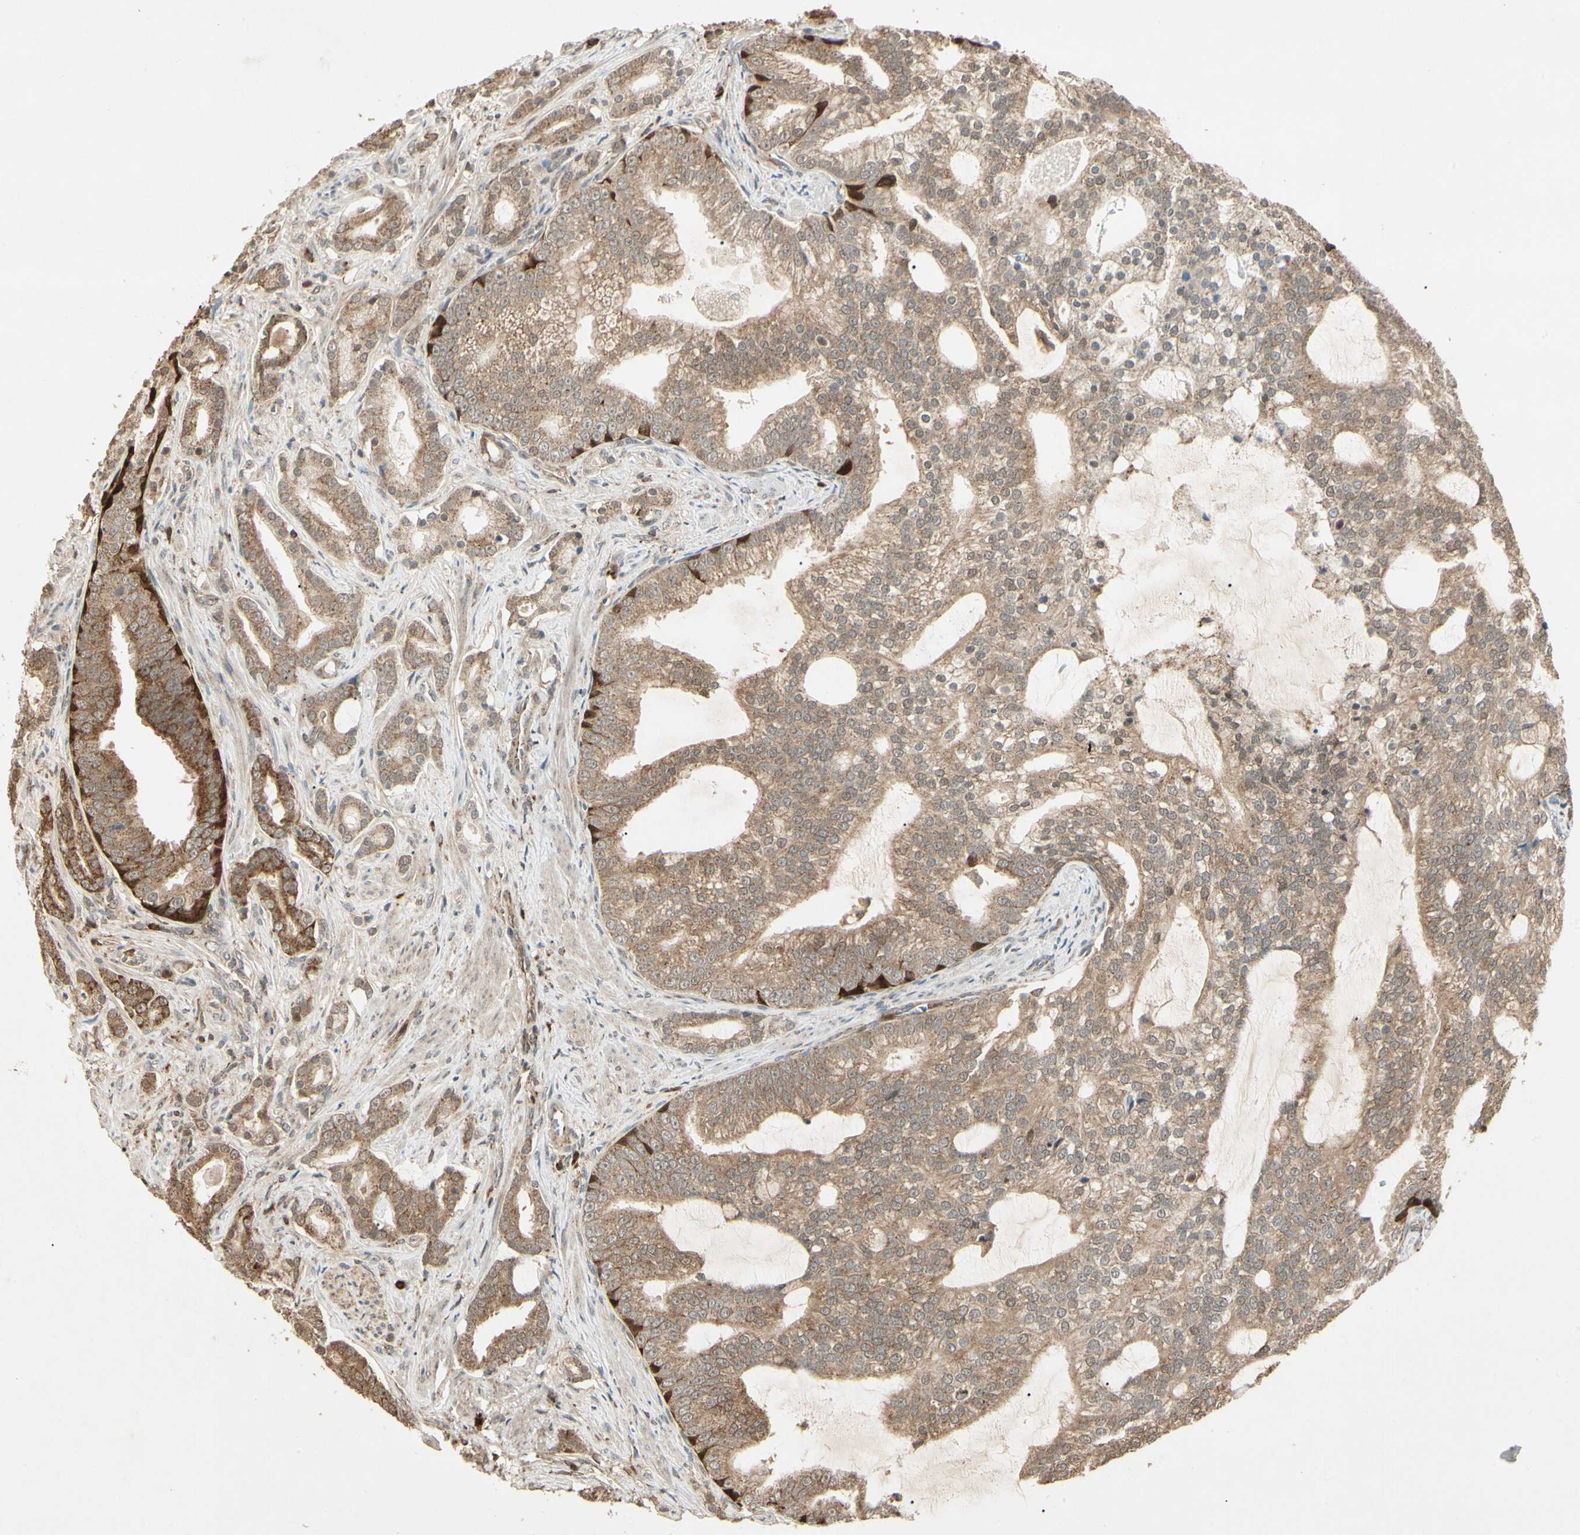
{"staining": {"intensity": "moderate", "quantity": ">75%", "location": "cytoplasmic/membranous"}, "tissue": "prostate cancer", "cell_type": "Tumor cells", "image_type": "cancer", "snomed": [{"axis": "morphology", "description": "Adenocarcinoma, Low grade"}, {"axis": "topography", "description": "Prostate"}], "caption": "Moderate cytoplasmic/membranous protein expression is present in about >75% of tumor cells in prostate low-grade adenocarcinoma.", "gene": "PRDX5", "patient": {"sex": "male", "age": 58}}